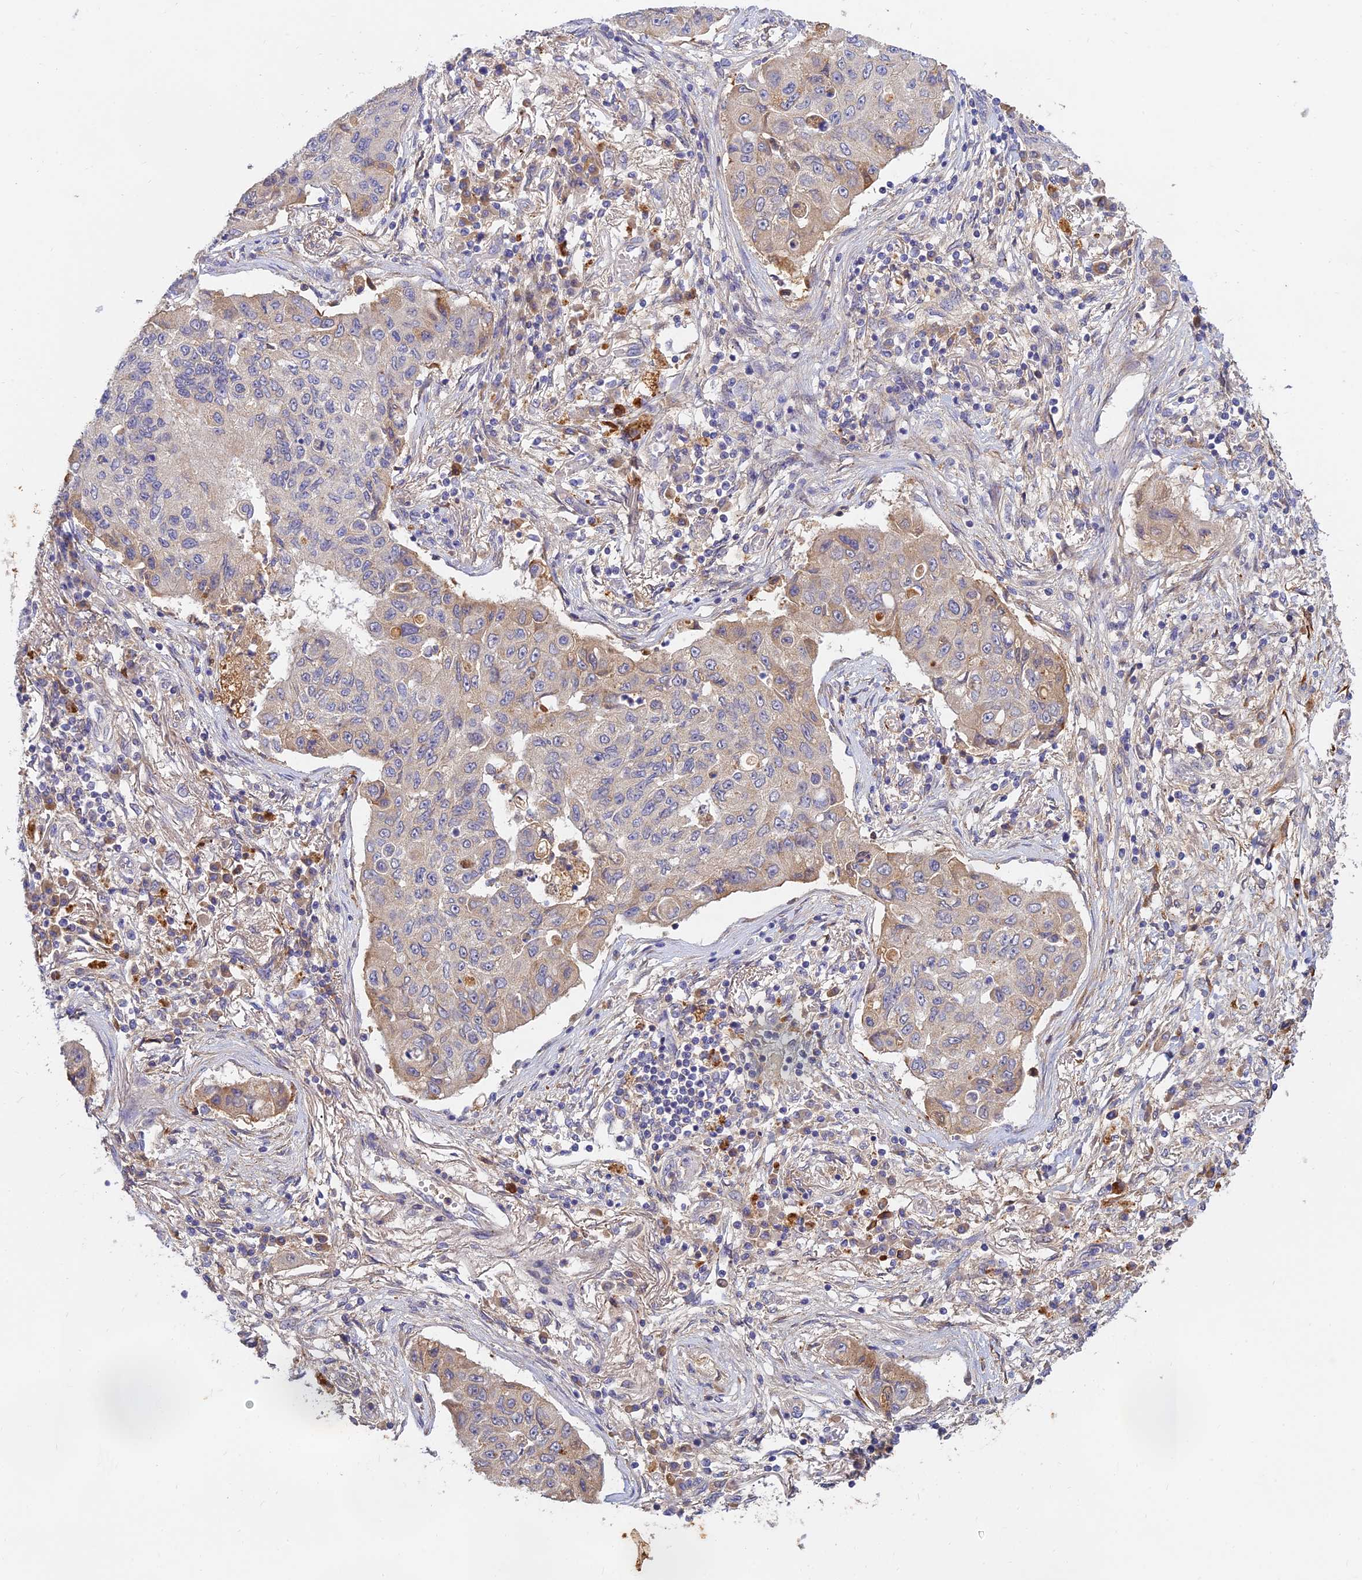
{"staining": {"intensity": "weak", "quantity": "<25%", "location": "cytoplasmic/membranous"}, "tissue": "lung cancer", "cell_type": "Tumor cells", "image_type": "cancer", "snomed": [{"axis": "morphology", "description": "Squamous cell carcinoma, NOS"}, {"axis": "topography", "description": "Lung"}], "caption": "DAB immunohistochemical staining of human squamous cell carcinoma (lung) demonstrates no significant expression in tumor cells.", "gene": "ACSM5", "patient": {"sex": "male", "age": 74}}